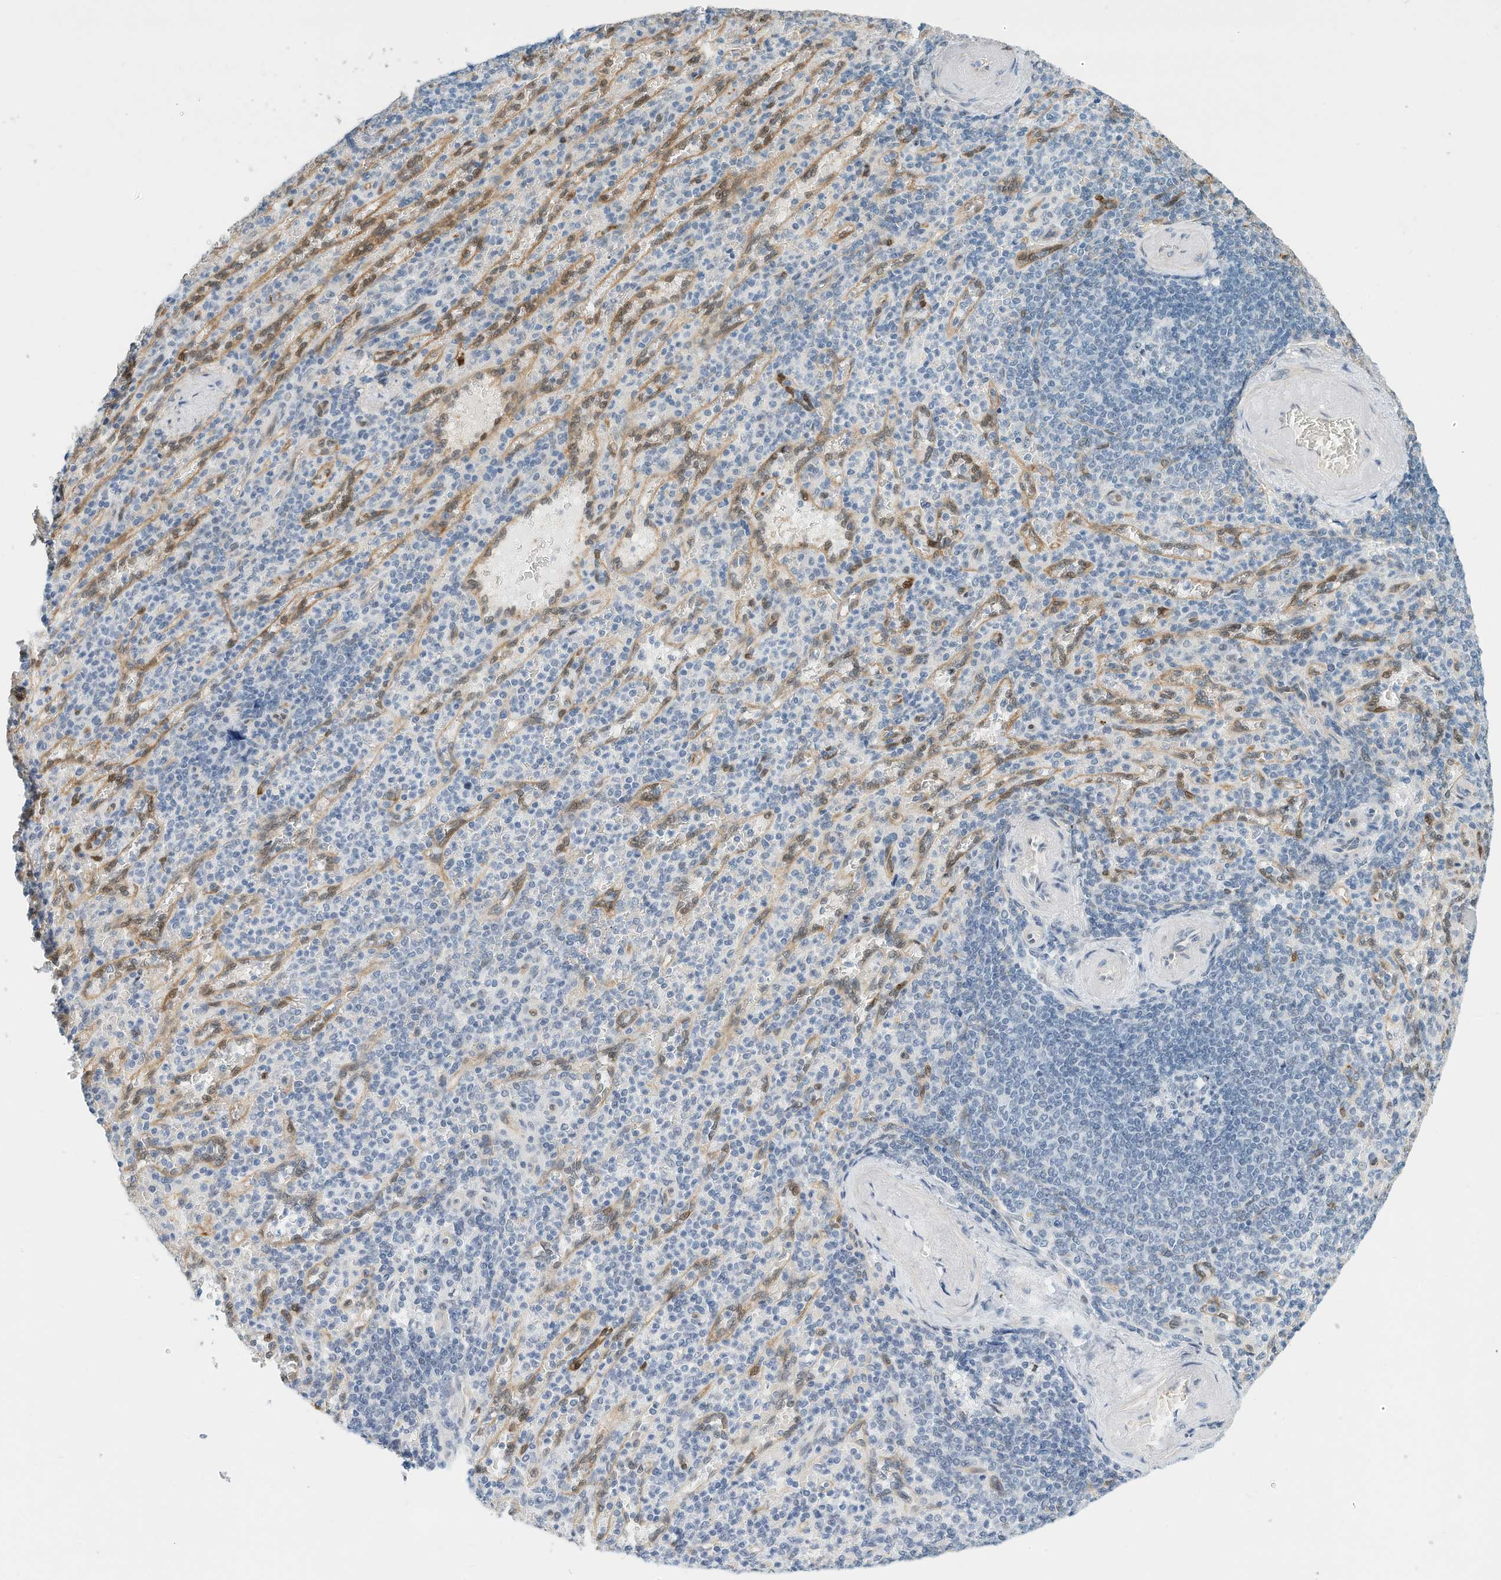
{"staining": {"intensity": "negative", "quantity": "none", "location": "none"}, "tissue": "spleen", "cell_type": "Cells in red pulp", "image_type": "normal", "snomed": [{"axis": "morphology", "description": "Normal tissue, NOS"}, {"axis": "topography", "description": "Spleen"}], "caption": "Protein analysis of normal spleen demonstrates no significant staining in cells in red pulp. (DAB IHC visualized using brightfield microscopy, high magnification).", "gene": "ARHGAP28", "patient": {"sex": "female", "age": 74}}